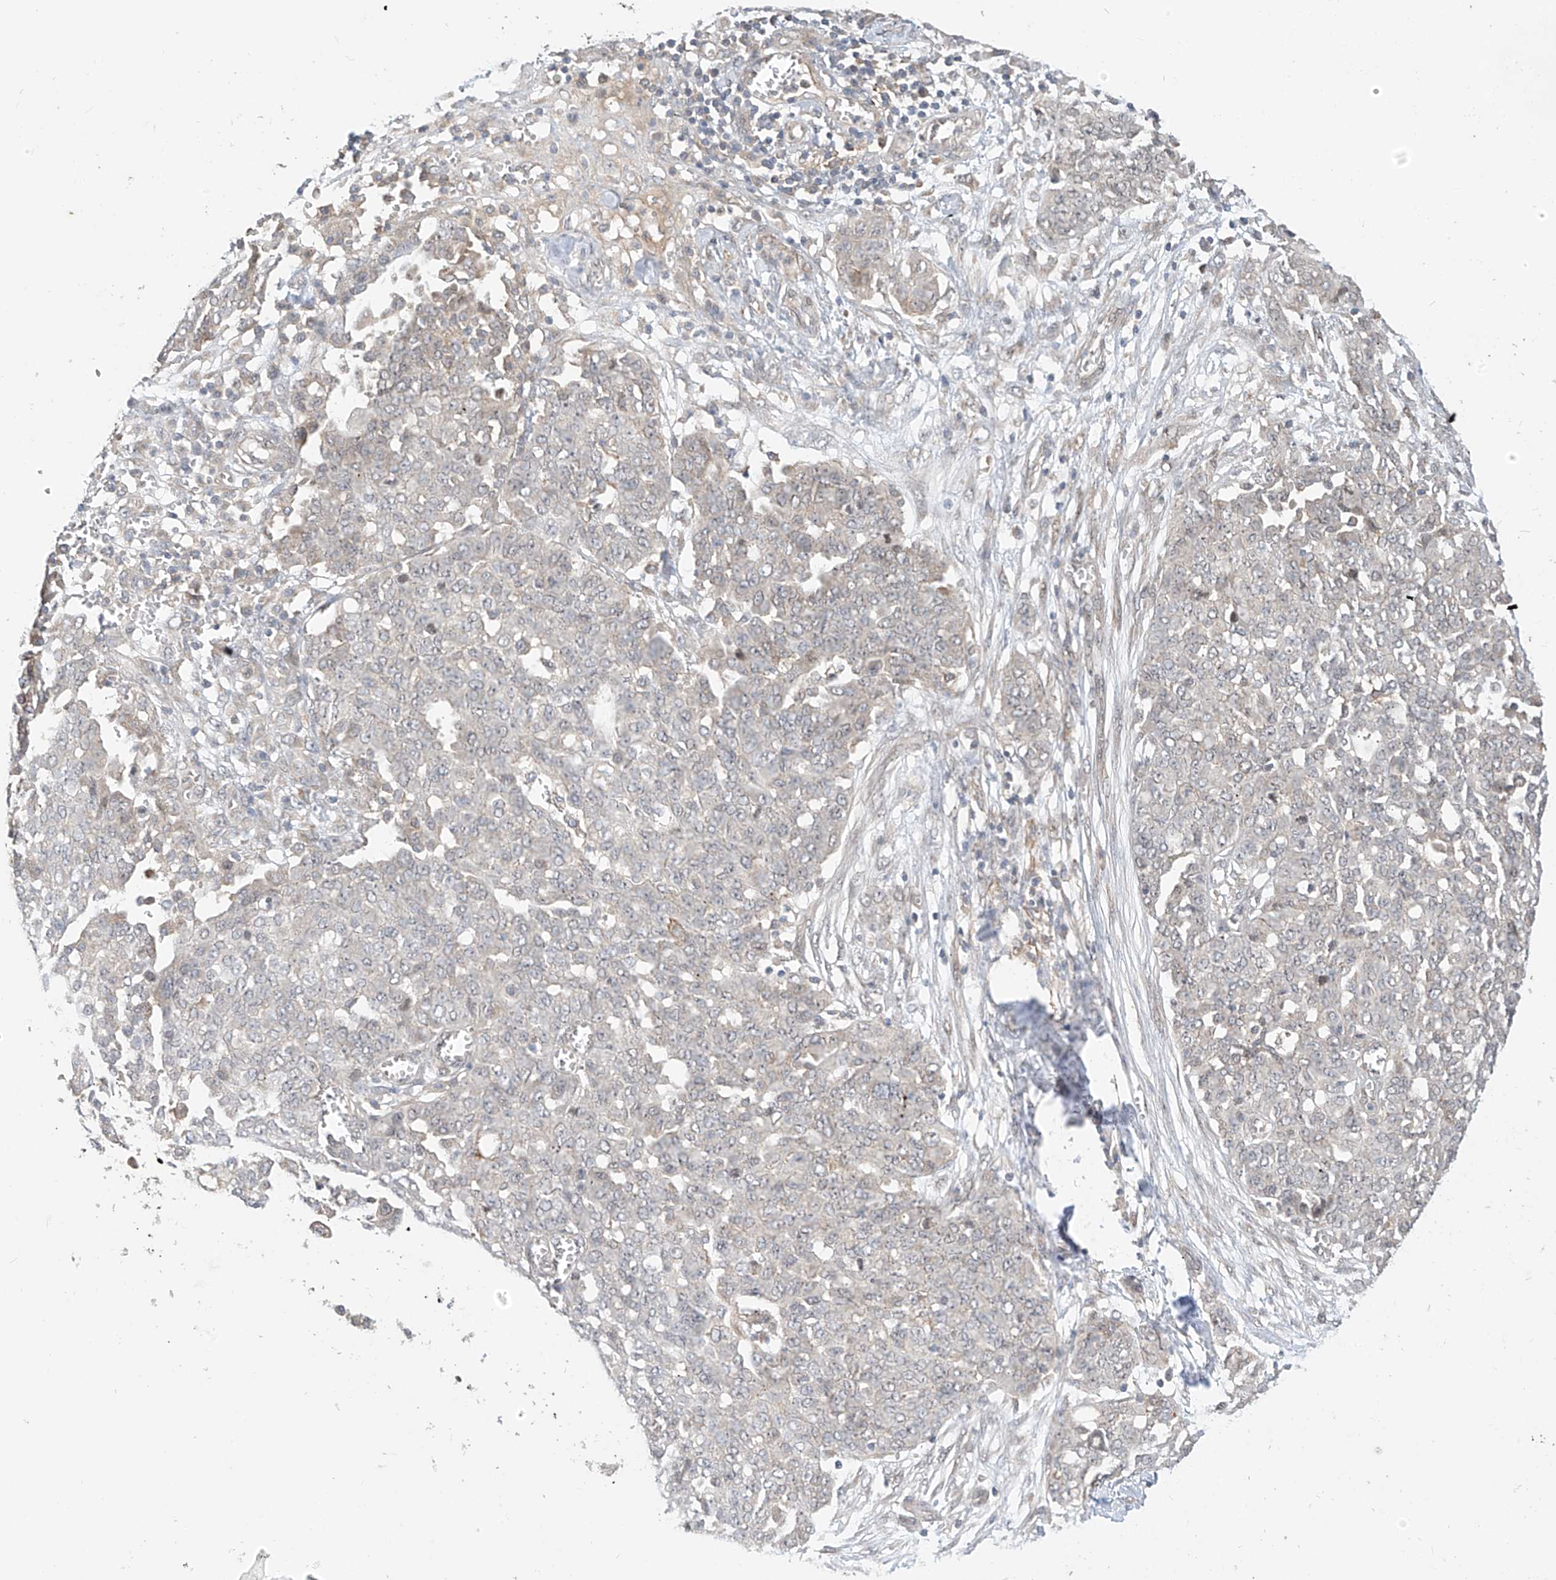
{"staining": {"intensity": "negative", "quantity": "none", "location": "none"}, "tissue": "ovarian cancer", "cell_type": "Tumor cells", "image_type": "cancer", "snomed": [{"axis": "morphology", "description": "Cystadenocarcinoma, serous, NOS"}, {"axis": "topography", "description": "Soft tissue"}, {"axis": "topography", "description": "Ovary"}], "caption": "A histopathology image of serous cystadenocarcinoma (ovarian) stained for a protein displays no brown staining in tumor cells.", "gene": "MRTFA", "patient": {"sex": "female", "age": 57}}